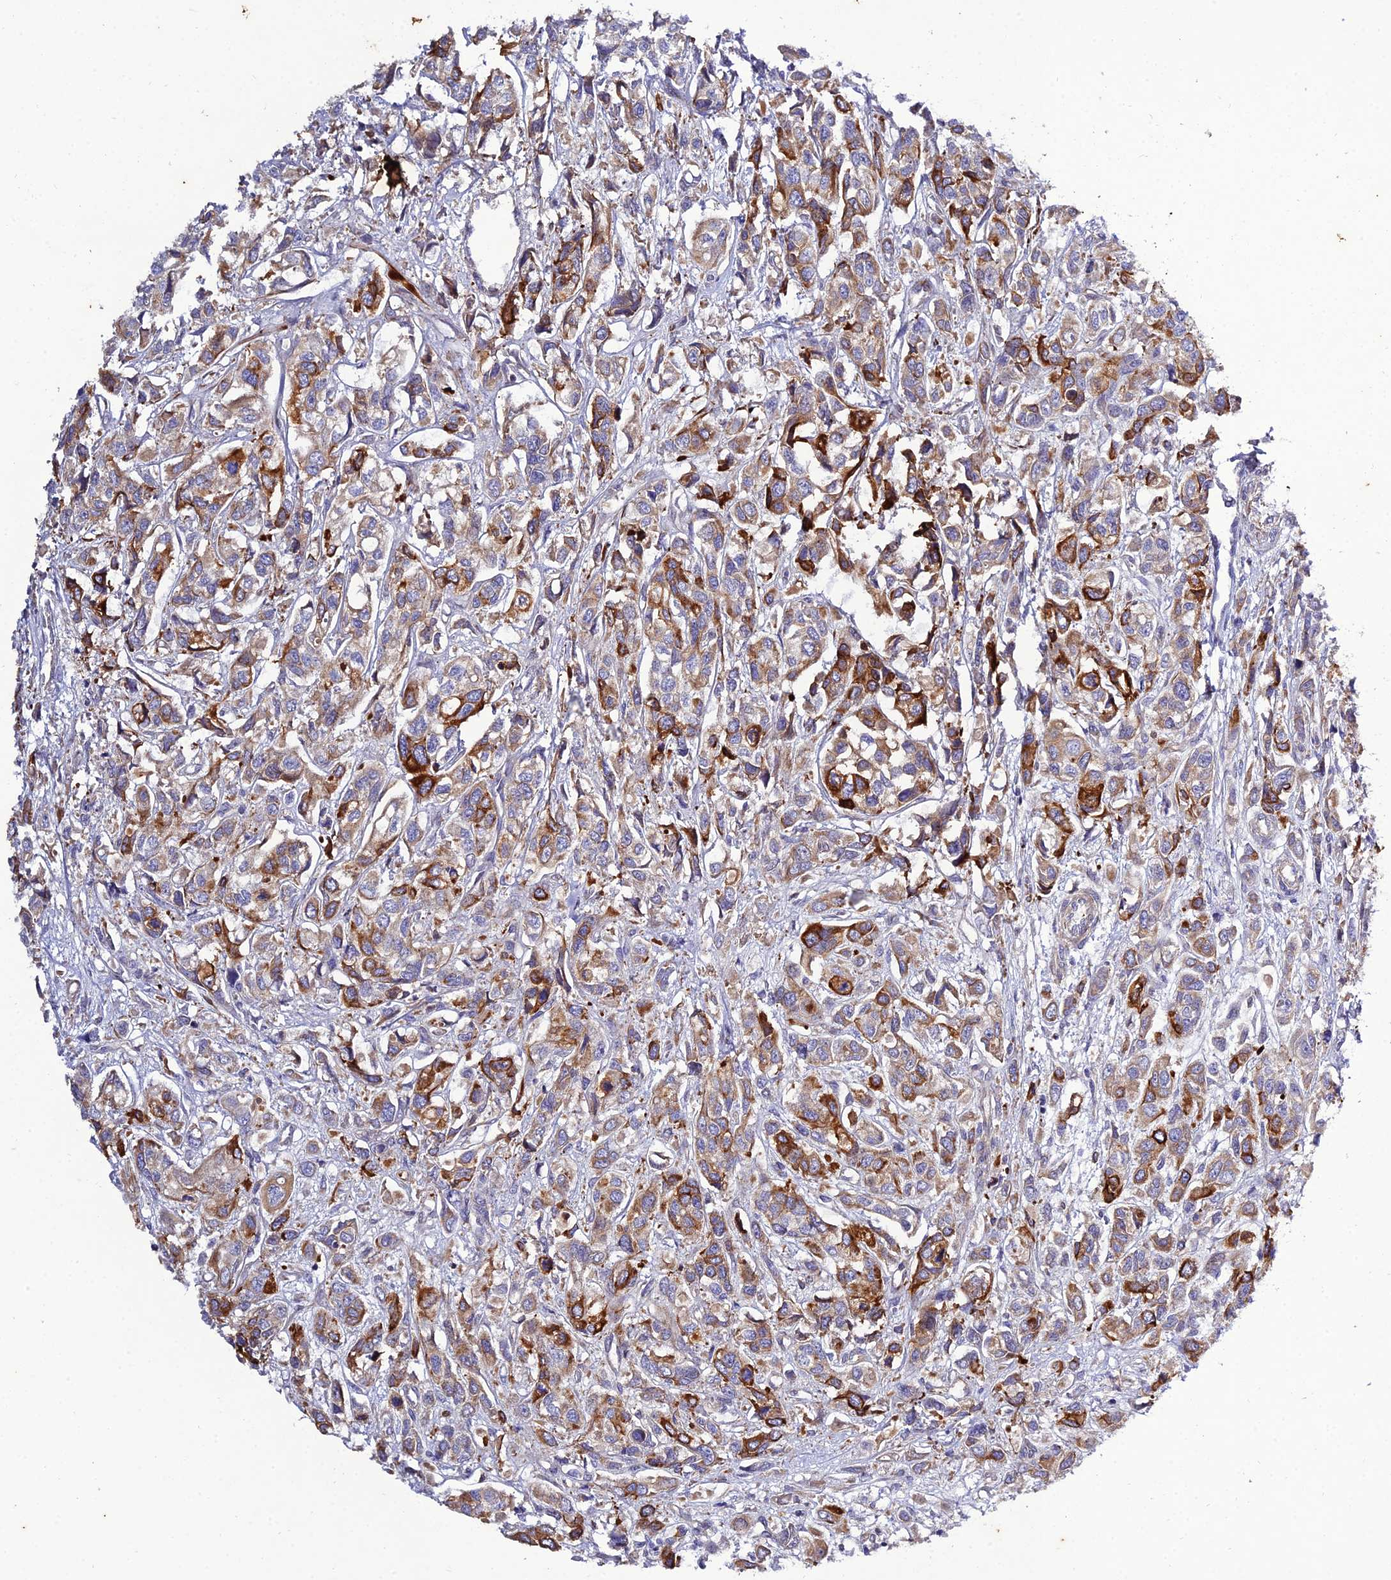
{"staining": {"intensity": "strong", "quantity": "25%-75%", "location": "cytoplasmic/membranous"}, "tissue": "urothelial cancer", "cell_type": "Tumor cells", "image_type": "cancer", "snomed": [{"axis": "morphology", "description": "Urothelial carcinoma, High grade"}, {"axis": "topography", "description": "Urinary bladder"}], "caption": "Brown immunohistochemical staining in human urothelial cancer exhibits strong cytoplasmic/membranous expression in about 25%-75% of tumor cells.", "gene": "ARL6IP1", "patient": {"sex": "male", "age": 67}}